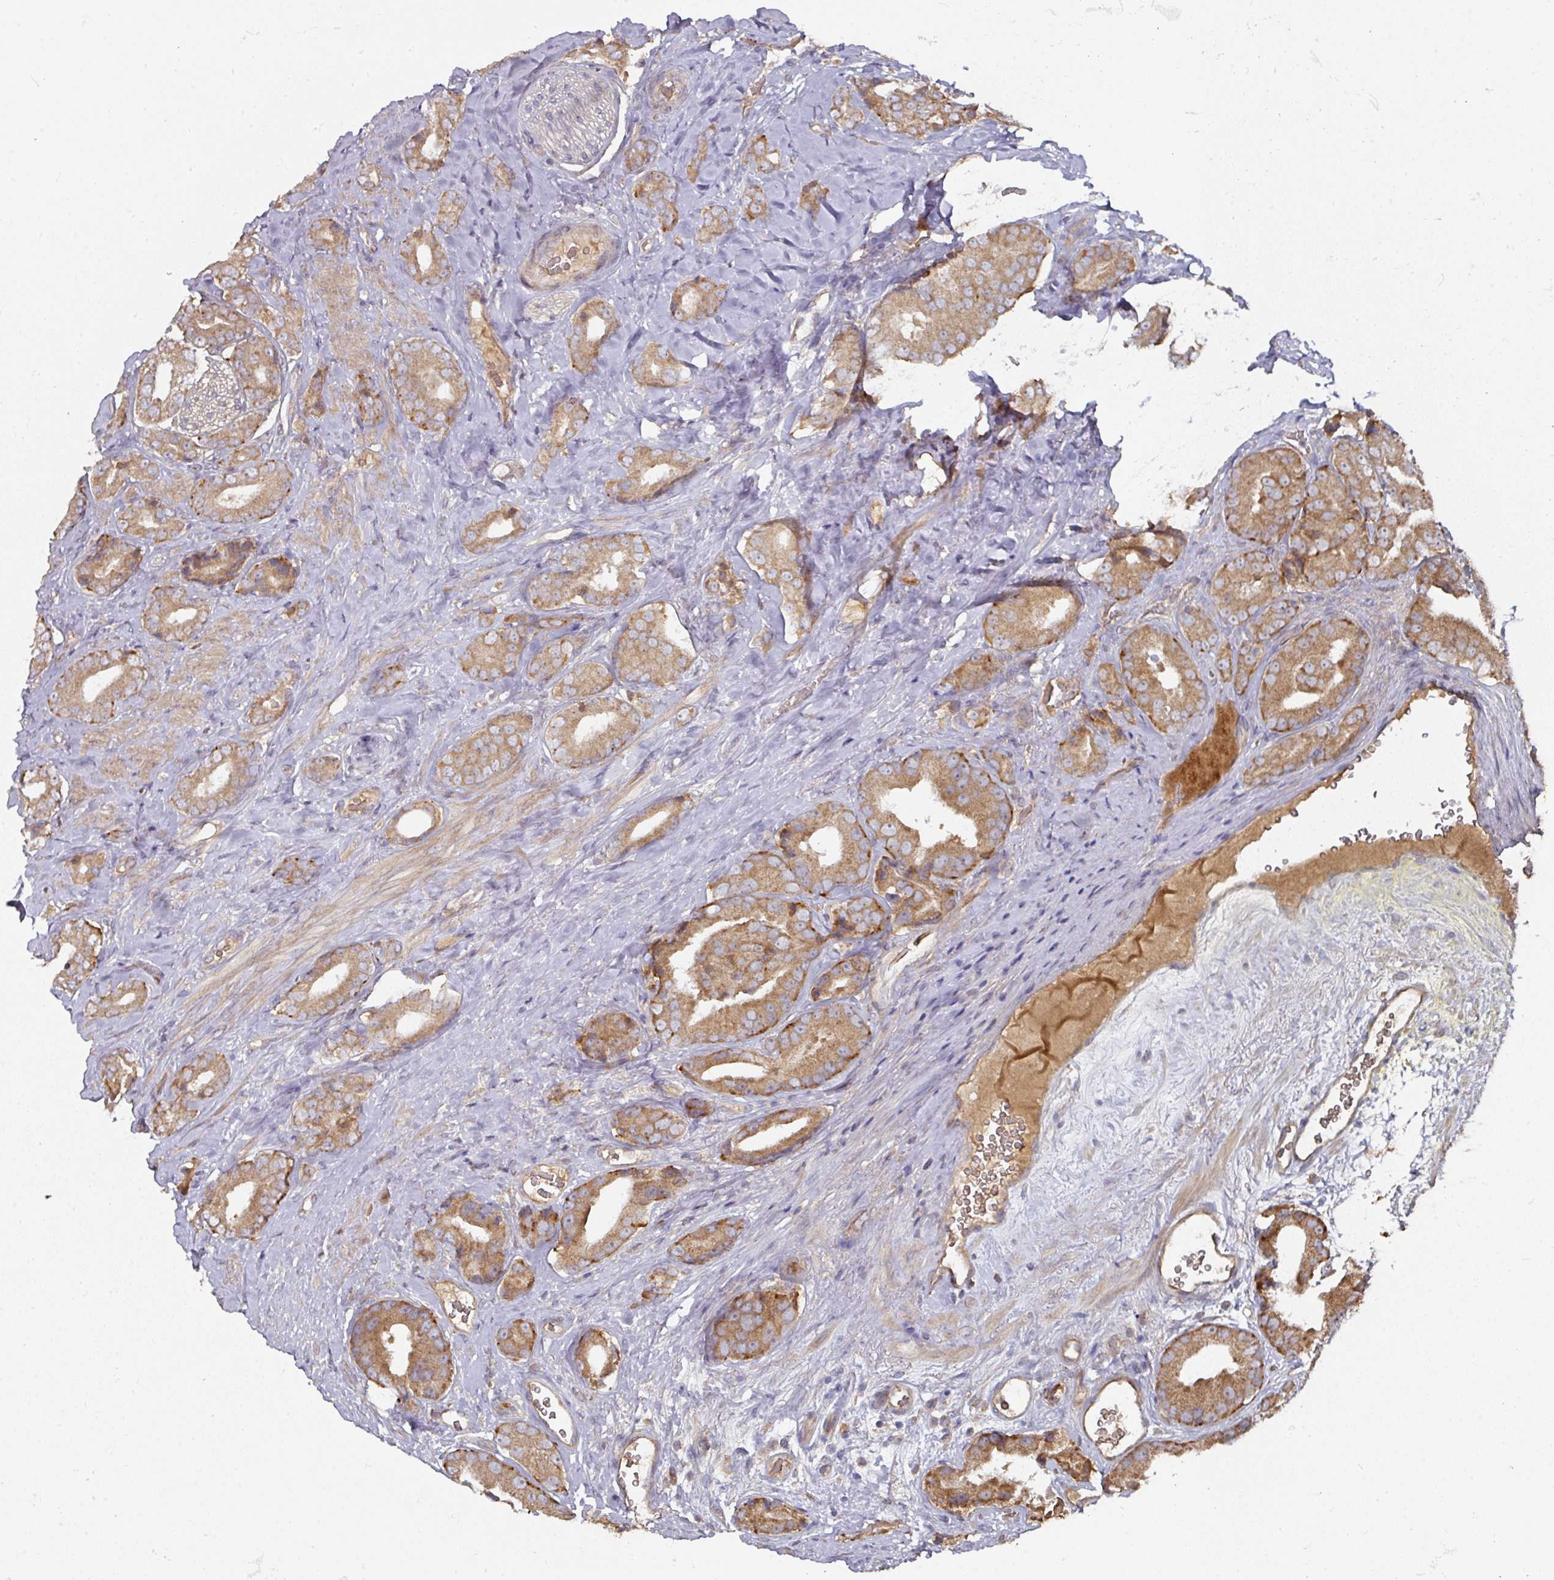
{"staining": {"intensity": "moderate", "quantity": ">75%", "location": "cytoplasmic/membranous"}, "tissue": "prostate cancer", "cell_type": "Tumor cells", "image_type": "cancer", "snomed": [{"axis": "morphology", "description": "Adenocarcinoma, High grade"}, {"axis": "topography", "description": "Prostate"}], "caption": "A micrograph showing moderate cytoplasmic/membranous positivity in about >75% of tumor cells in prostate cancer, as visualized by brown immunohistochemical staining.", "gene": "DNAJC7", "patient": {"sex": "male", "age": 63}}